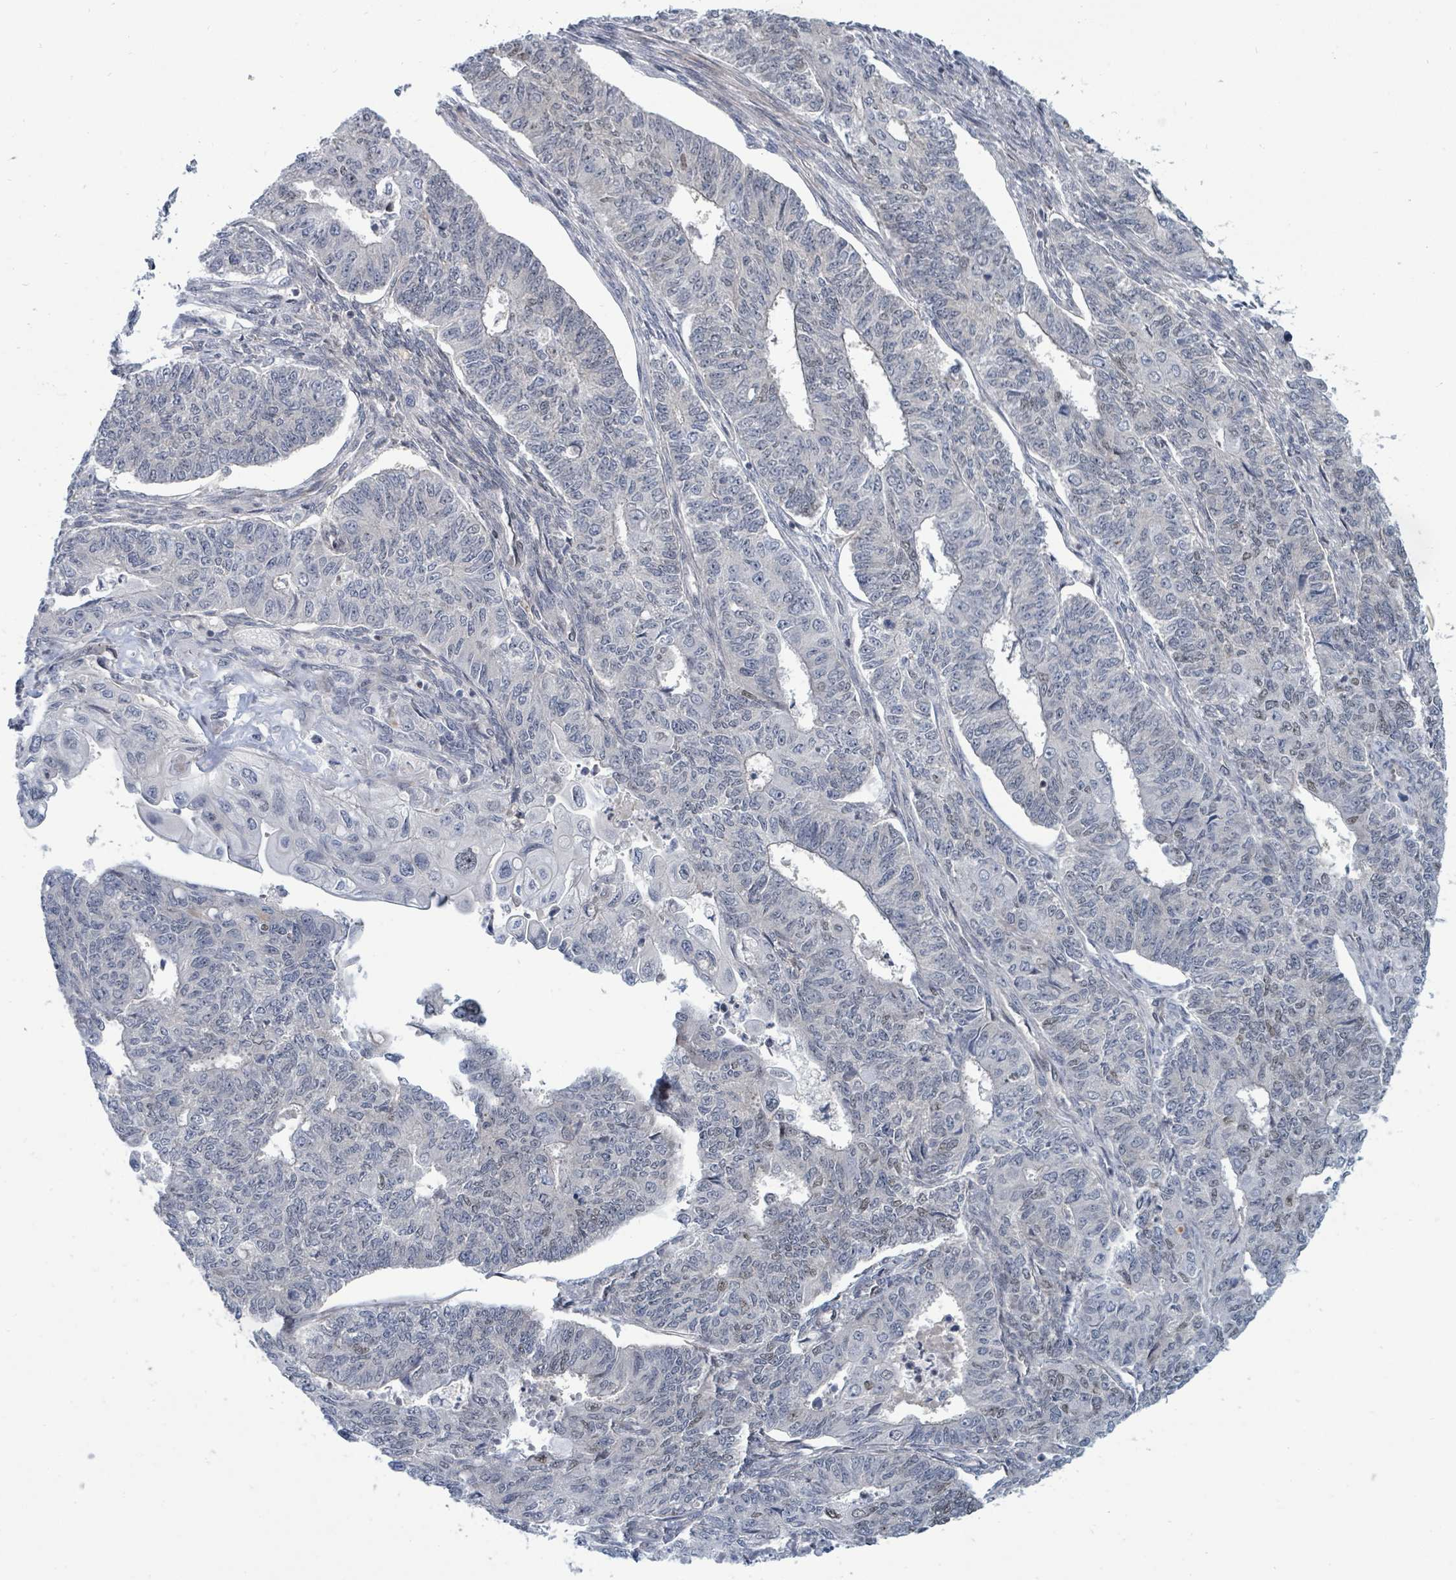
{"staining": {"intensity": "moderate", "quantity": "25%-75%", "location": "nuclear"}, "tissue": "endometrial cancer", "cell_type": "Tumor cells", "image_type": "cancer", "snomed": [{"axis": "morphology", "description": "Adenocarcinoma, NOS"}, {"axis": "topography", "description": "Endometrium"}], "caption": "Immunohistochemical staining of endometrial adenocarcinoma shows moderate nuclear protein expression in about 25%-75% of tumor cells. (Brightfield microscopy of DAB IHC at high magnification).", "gene": "SUMO4", "patient": {"sex": "female", "age": 32}}